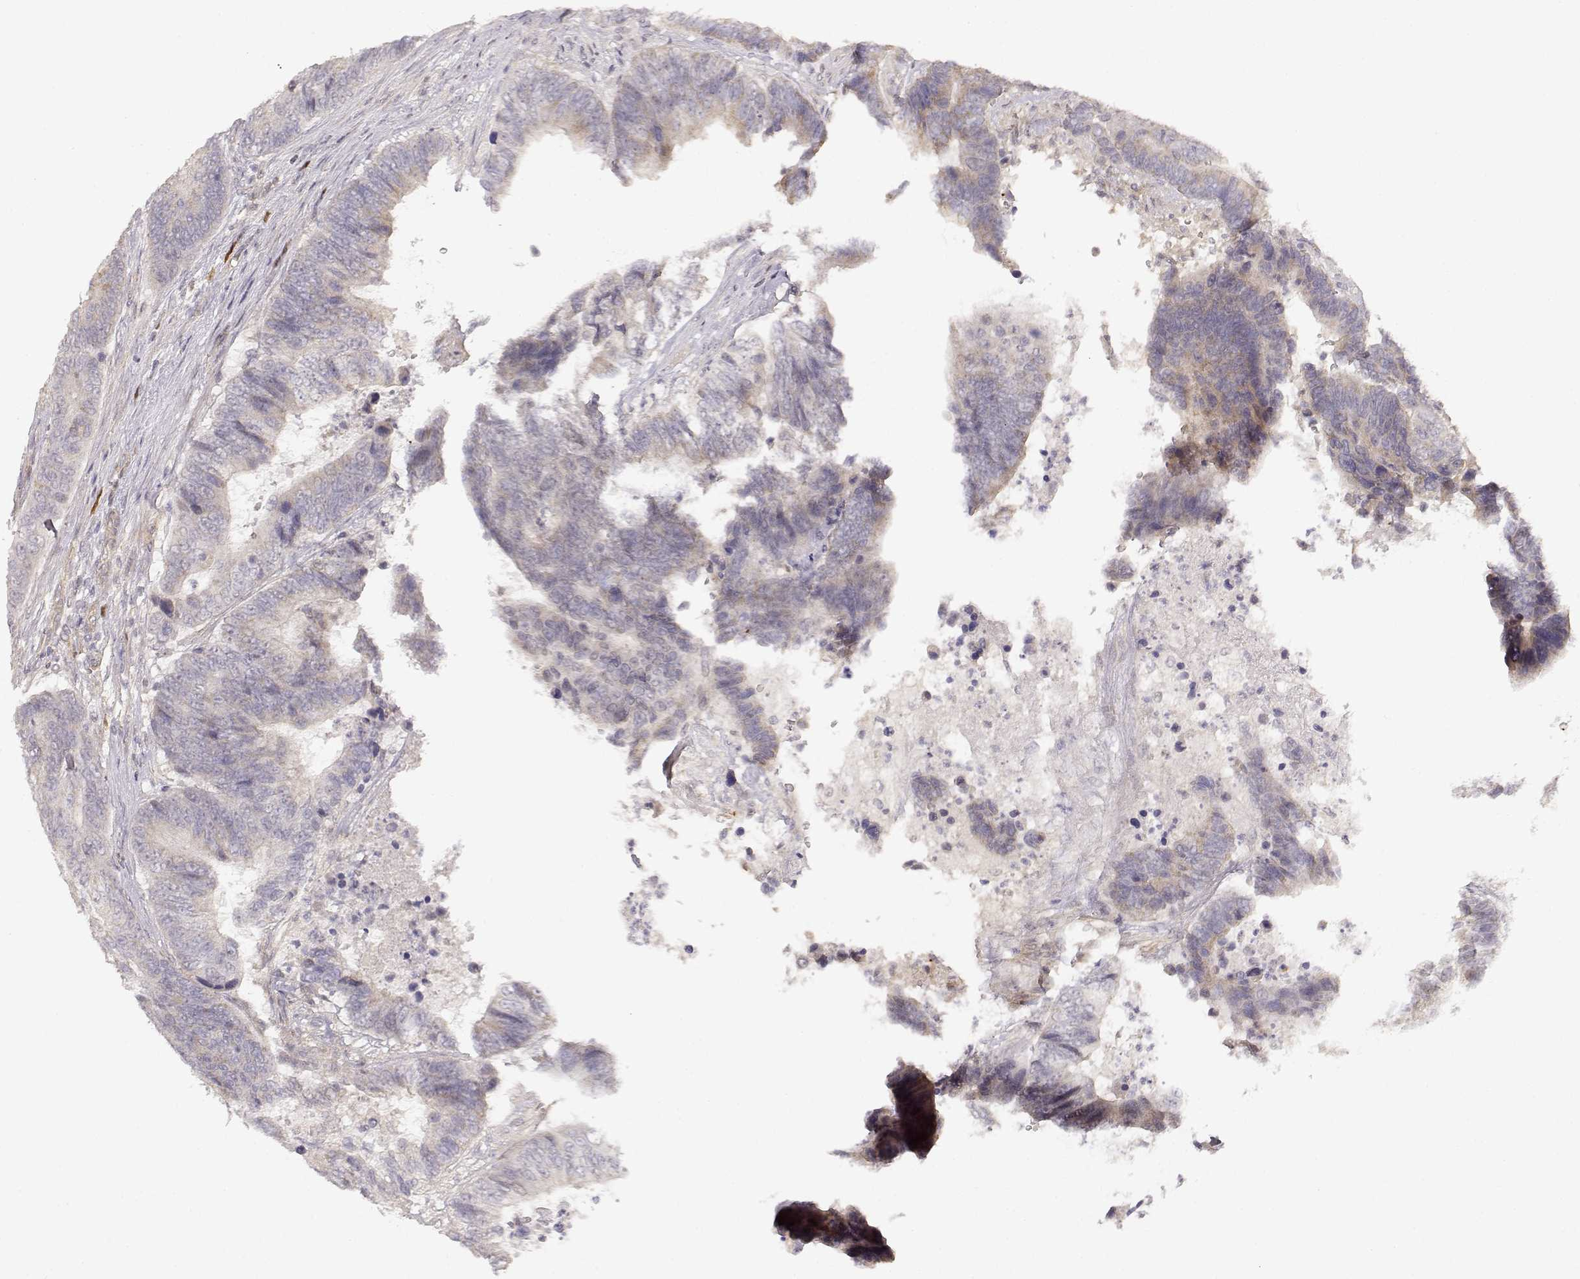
{"staining": {"intensity": "weak", "quantity": "<25%", "location": "cytoplasmic/membranous"}, "tissue": "colorectal cancer", "cell_type": "Tumor cells", "image_type": "cancer", "snomed": [{"axis": "morphology", "description": "Adenocarcinoma, NOS"}, {"axis": "topography", "description": "Colon"}], "caption": "Image shows no protein staining in tumor cells of colorectal adenocarcinoma tissue. (Stains: DAB IHC with hematoxylin counter stain, Microscopy: brightfield microscopy at high magnification).", "gene": "EAF2", "patient": {"sex": "female", "age": 48}}